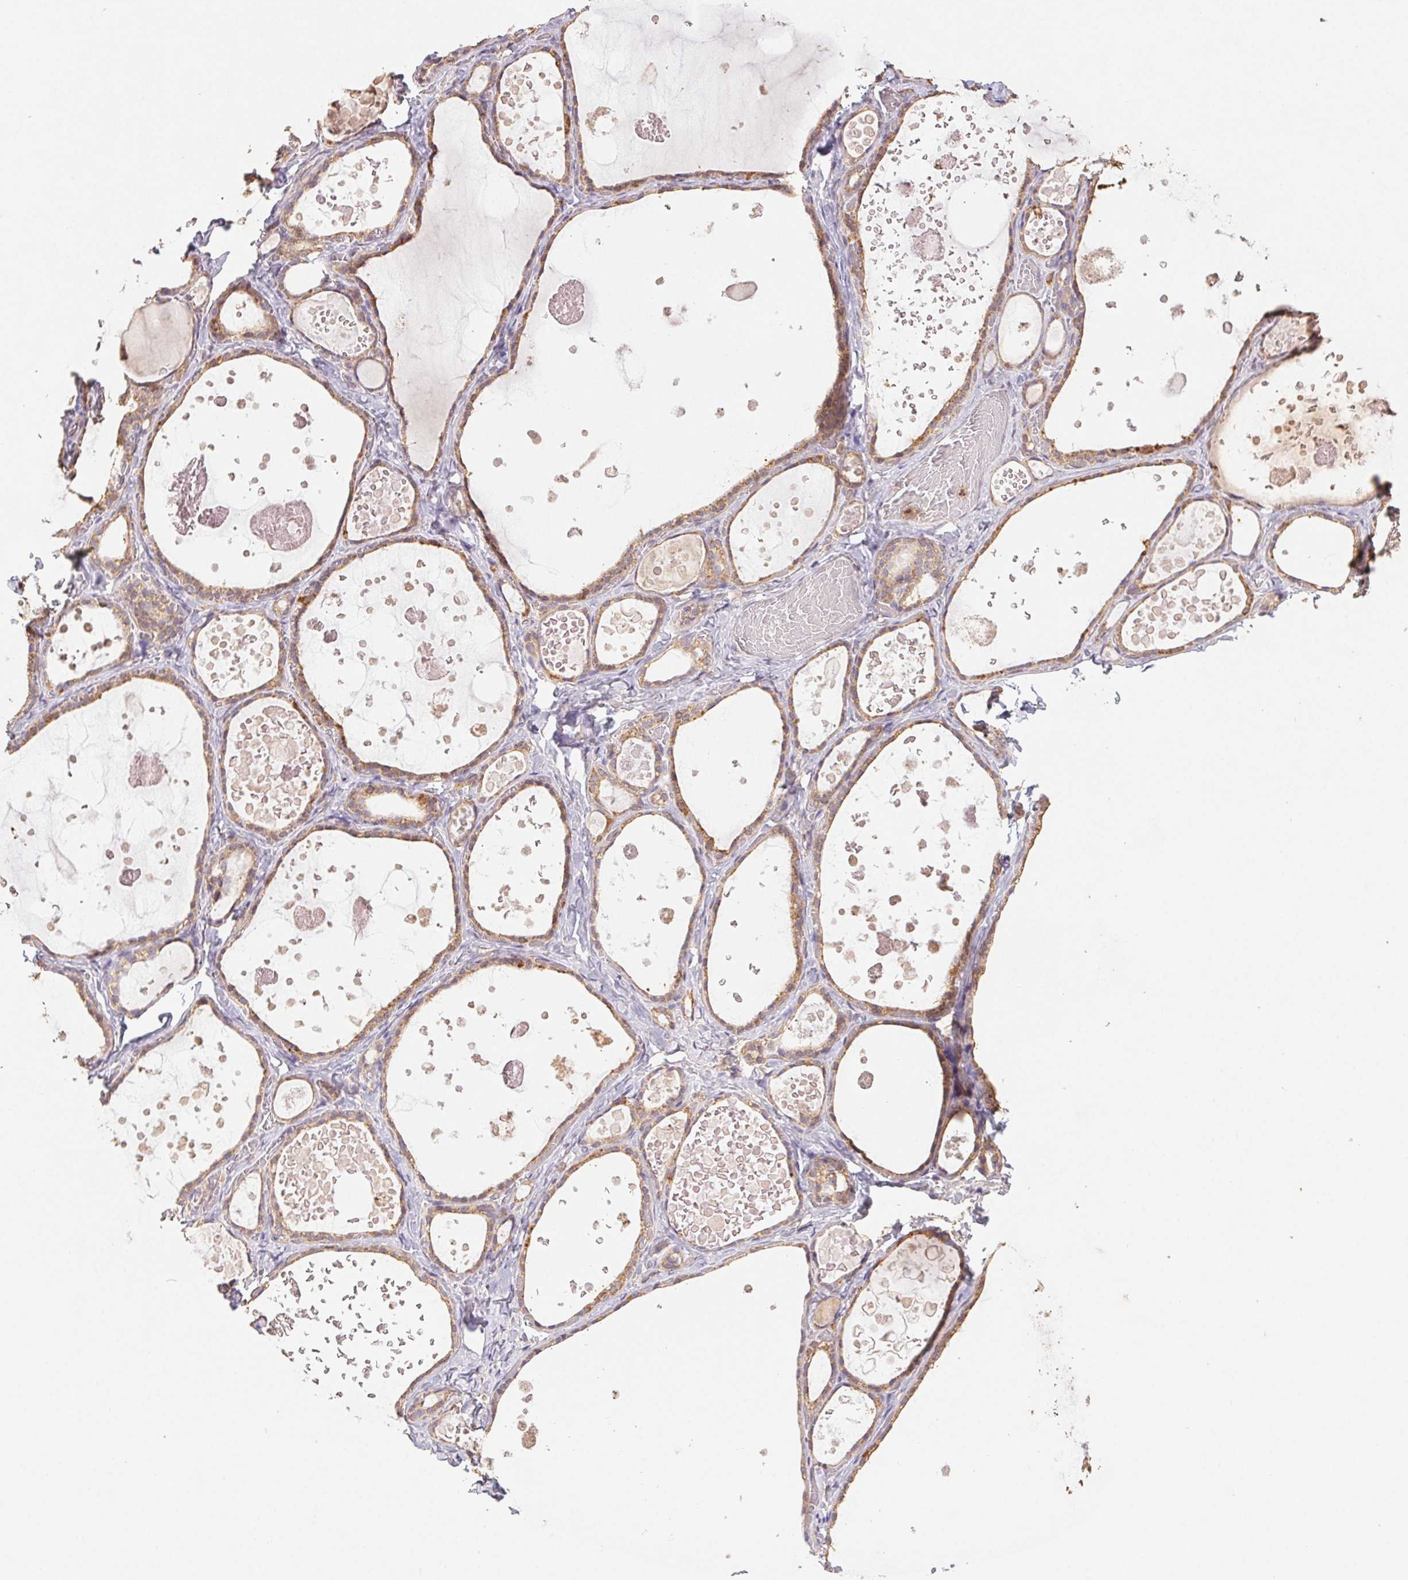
{"staining": {"intensity": "moderate", "quantity": ">75%", "location": "cytoplasmic/membranous"}, "tissue": "thyroid gland", "cell_type": "Glandular cells", "image_type": "normal", "snomed": [{"axis": "morphology", "description": "Normal tissue, NOS"}, {"axis": "topography", "description": "Thyroid gland"}], "caption": "Immunohistochemistry (DAB (3,3'-diaminobenzidine)) staining of benign human thyroid gland reveals moderate cytoplasmic/membranous protein positivity in approximately >75% of glandular cells.", "gene": "RAB11A", "patient": {"sex": "female", "age": 56}}